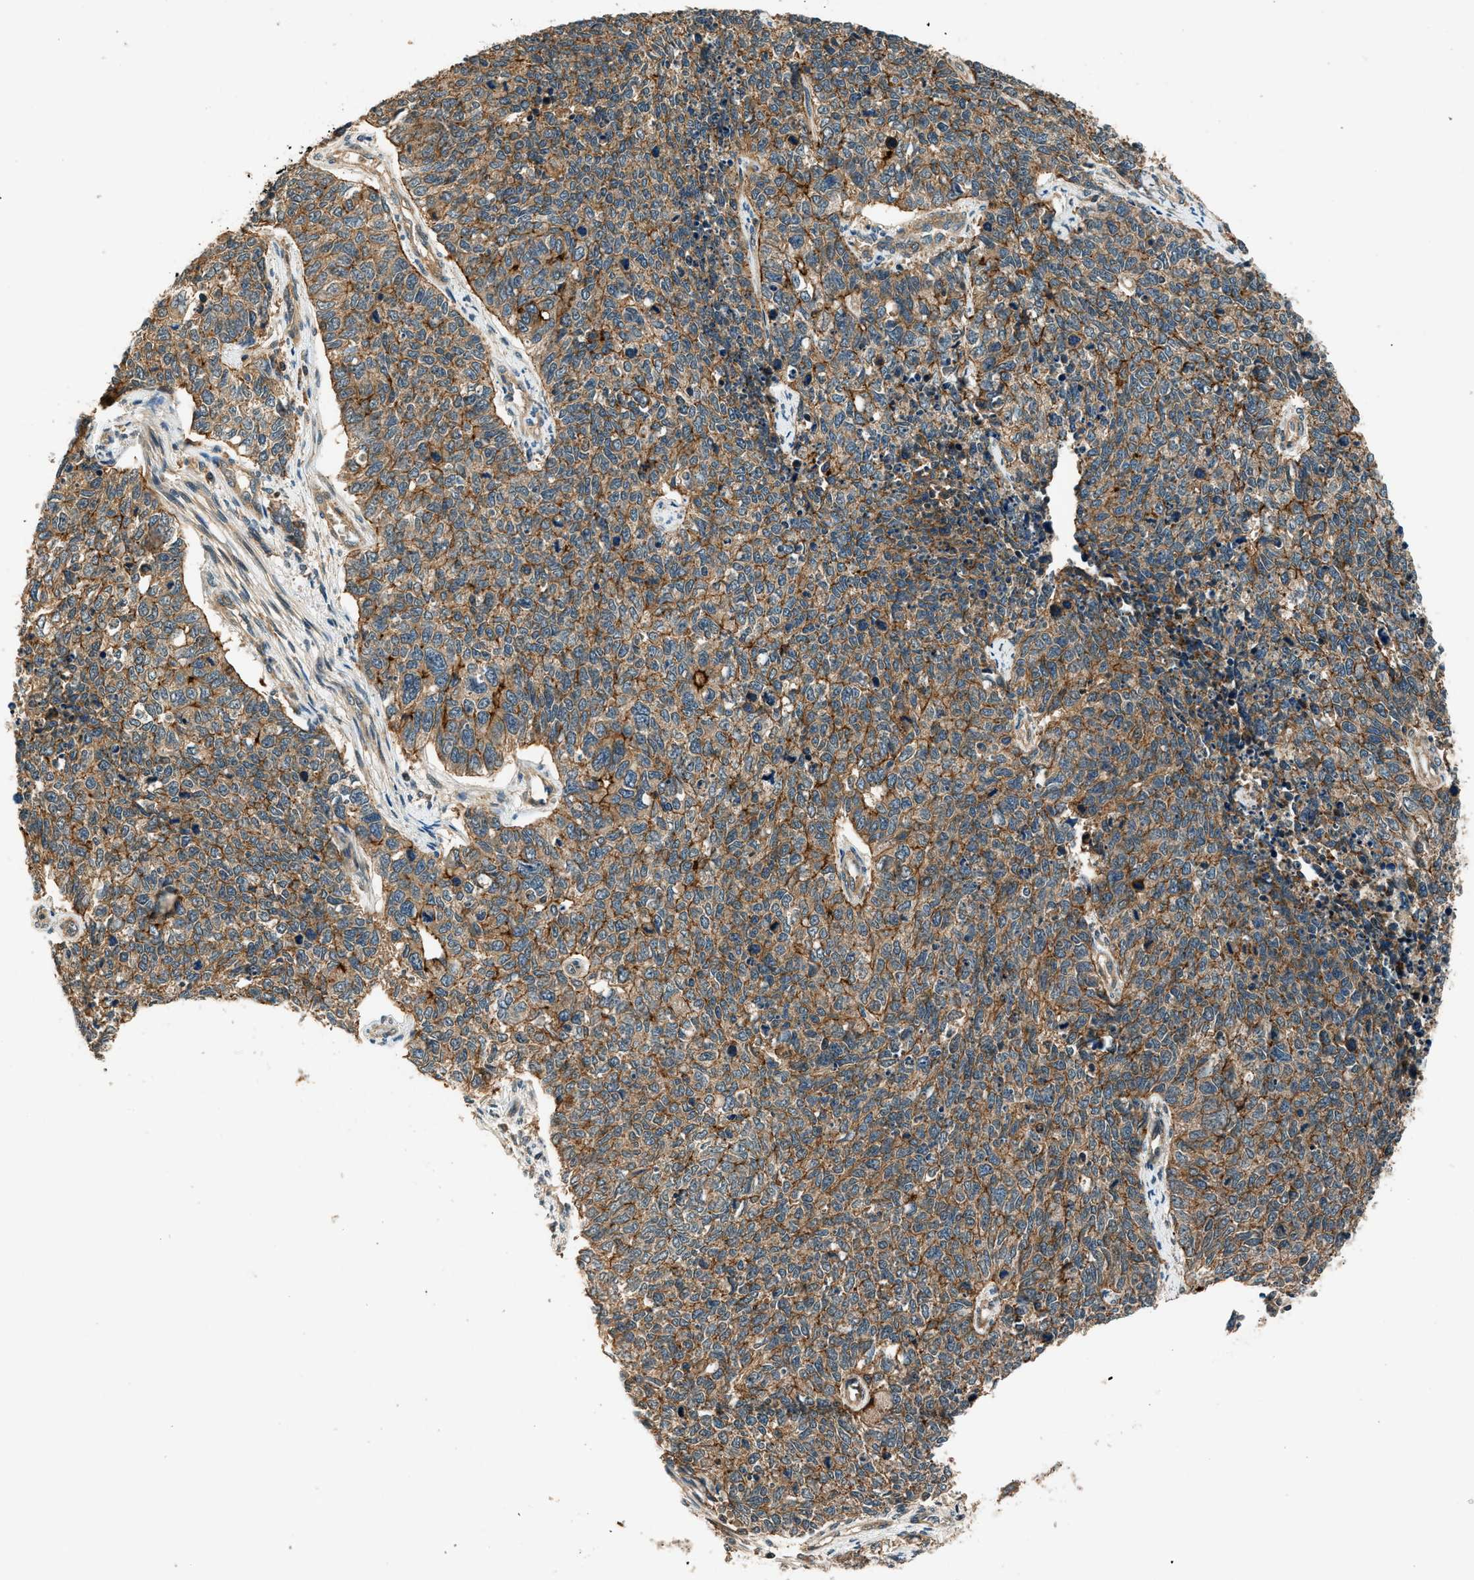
{"staining": {"intensity": "moderate", "quantity": ">75%", "location": "cytoplasmic/membranous"}, "tissue": "cervical cancer", "cell_type": "Tumor cells", "image_type": "cancer", "snomed": [{"axis": "morphology", "description": "Squamous cell carcinoma, NOS"}, {"axis": "topography", "description": "Cervix"}], "caption": "Immunohistochemistry (IHC) of human squamous cell carcinoma (cervical) shows medium levels of moderate cytoplasmic/membranous staining in about >75% of tumor cells.", "gene": "ARHGEF11", "patient": {"sex": "female", "age": 63}}